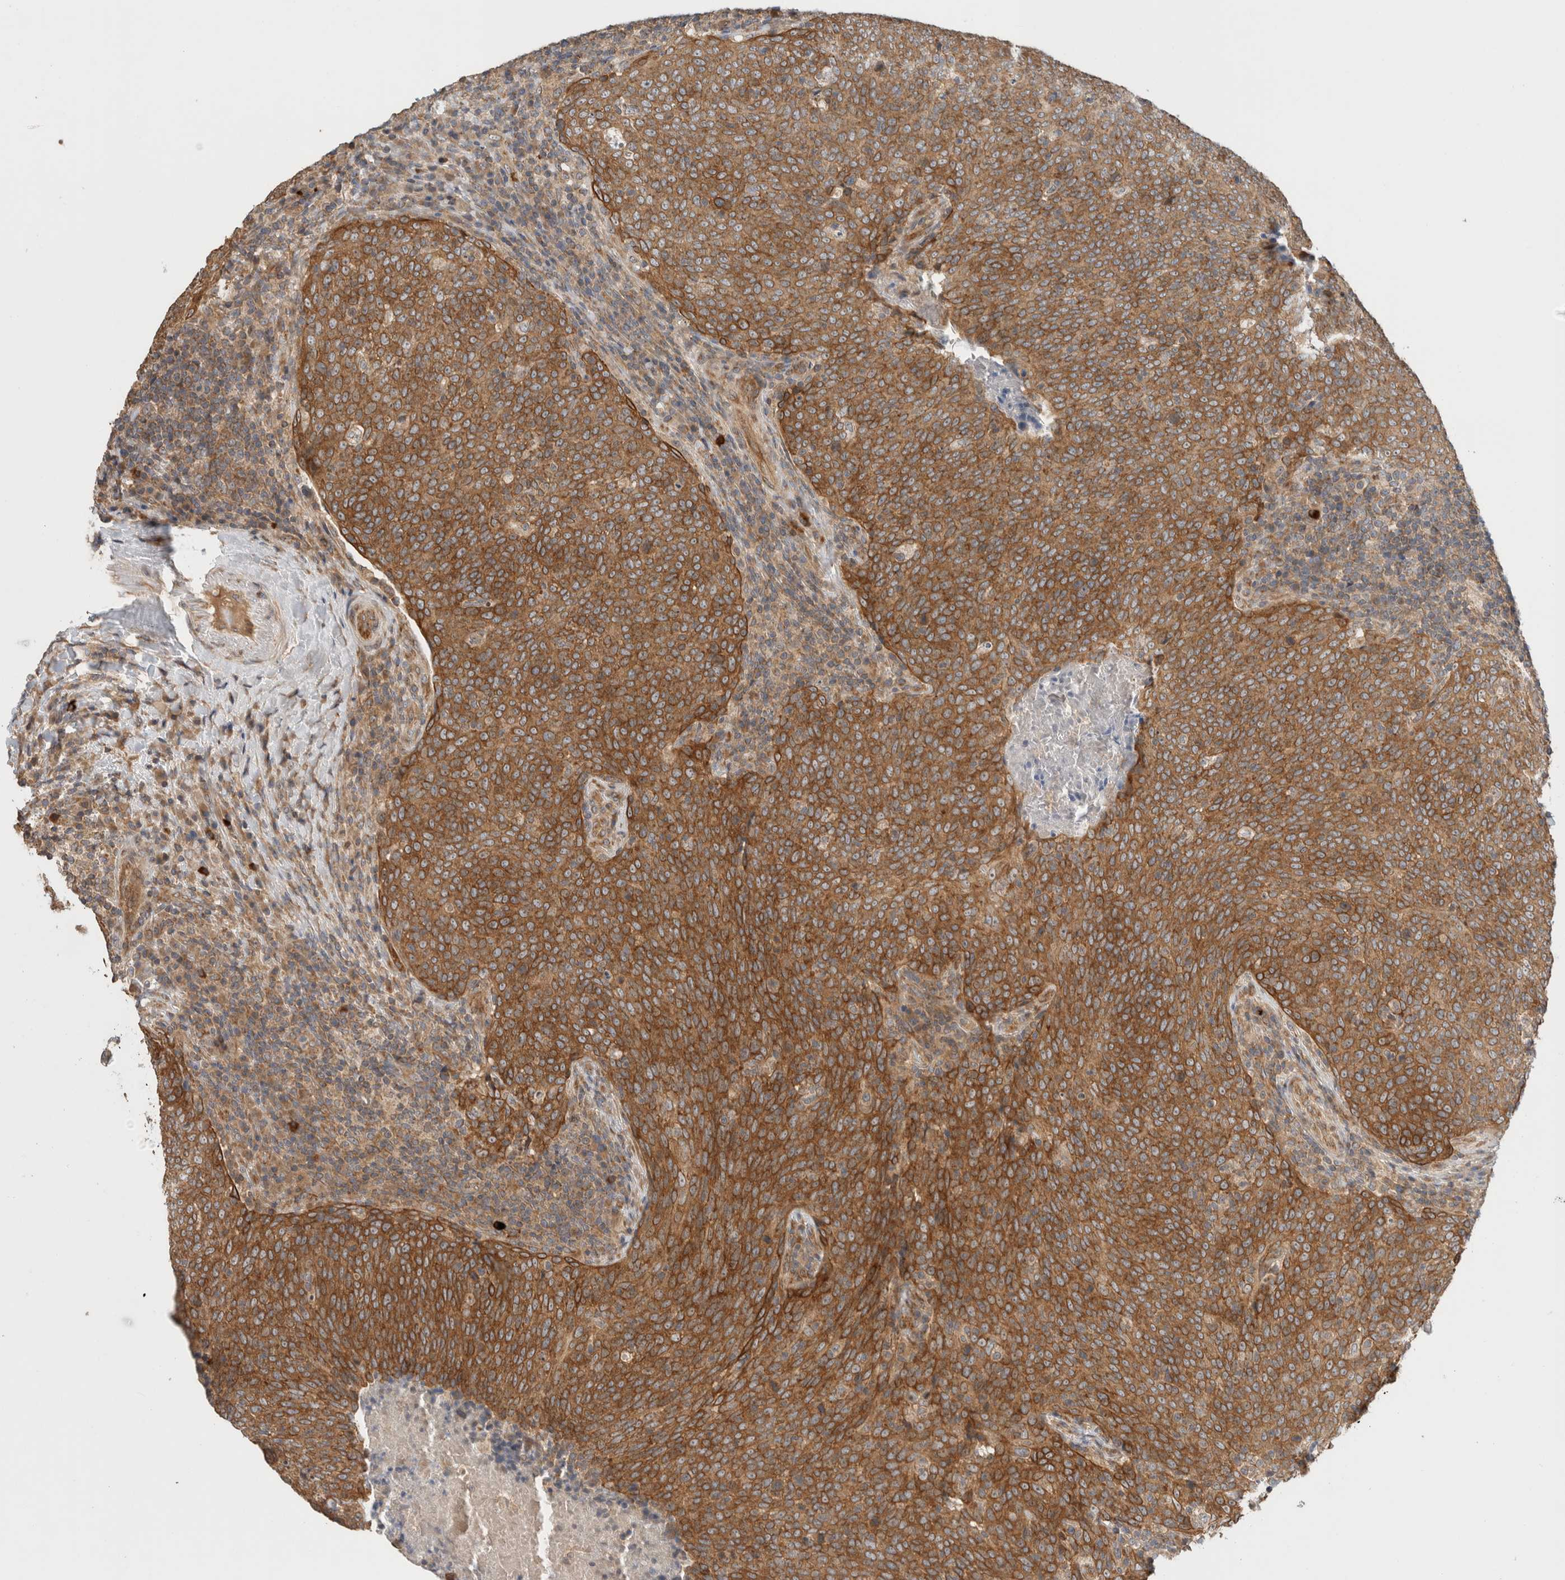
{"staining": {"intensity": "moderate", "quantity": ">75%", "location": "cytoplasmic/membranous"}, "tissue": "head and neck cancer", "cell_type": "Tumor cells", "image_type": "cancer", "snomed": [{"axis": "morphology", "description": "Squamous cell carcinoma, NOS"}, {"axis": "morphology", "description": "Squamous cell carcinoma, metastatic, NOS"}, {"axis": "topography", "description": "Lymph node"}, {"axis": "topography", "description": "Head-Neck"}], "caption": "Moderate cytoplasmic/membranous expression is present in approximately >75% of tumor cells in head and neck metastatic squamous cell carcinoma.", "gene": "PUM1", "patient": {"sex": "male", "age": 62}}